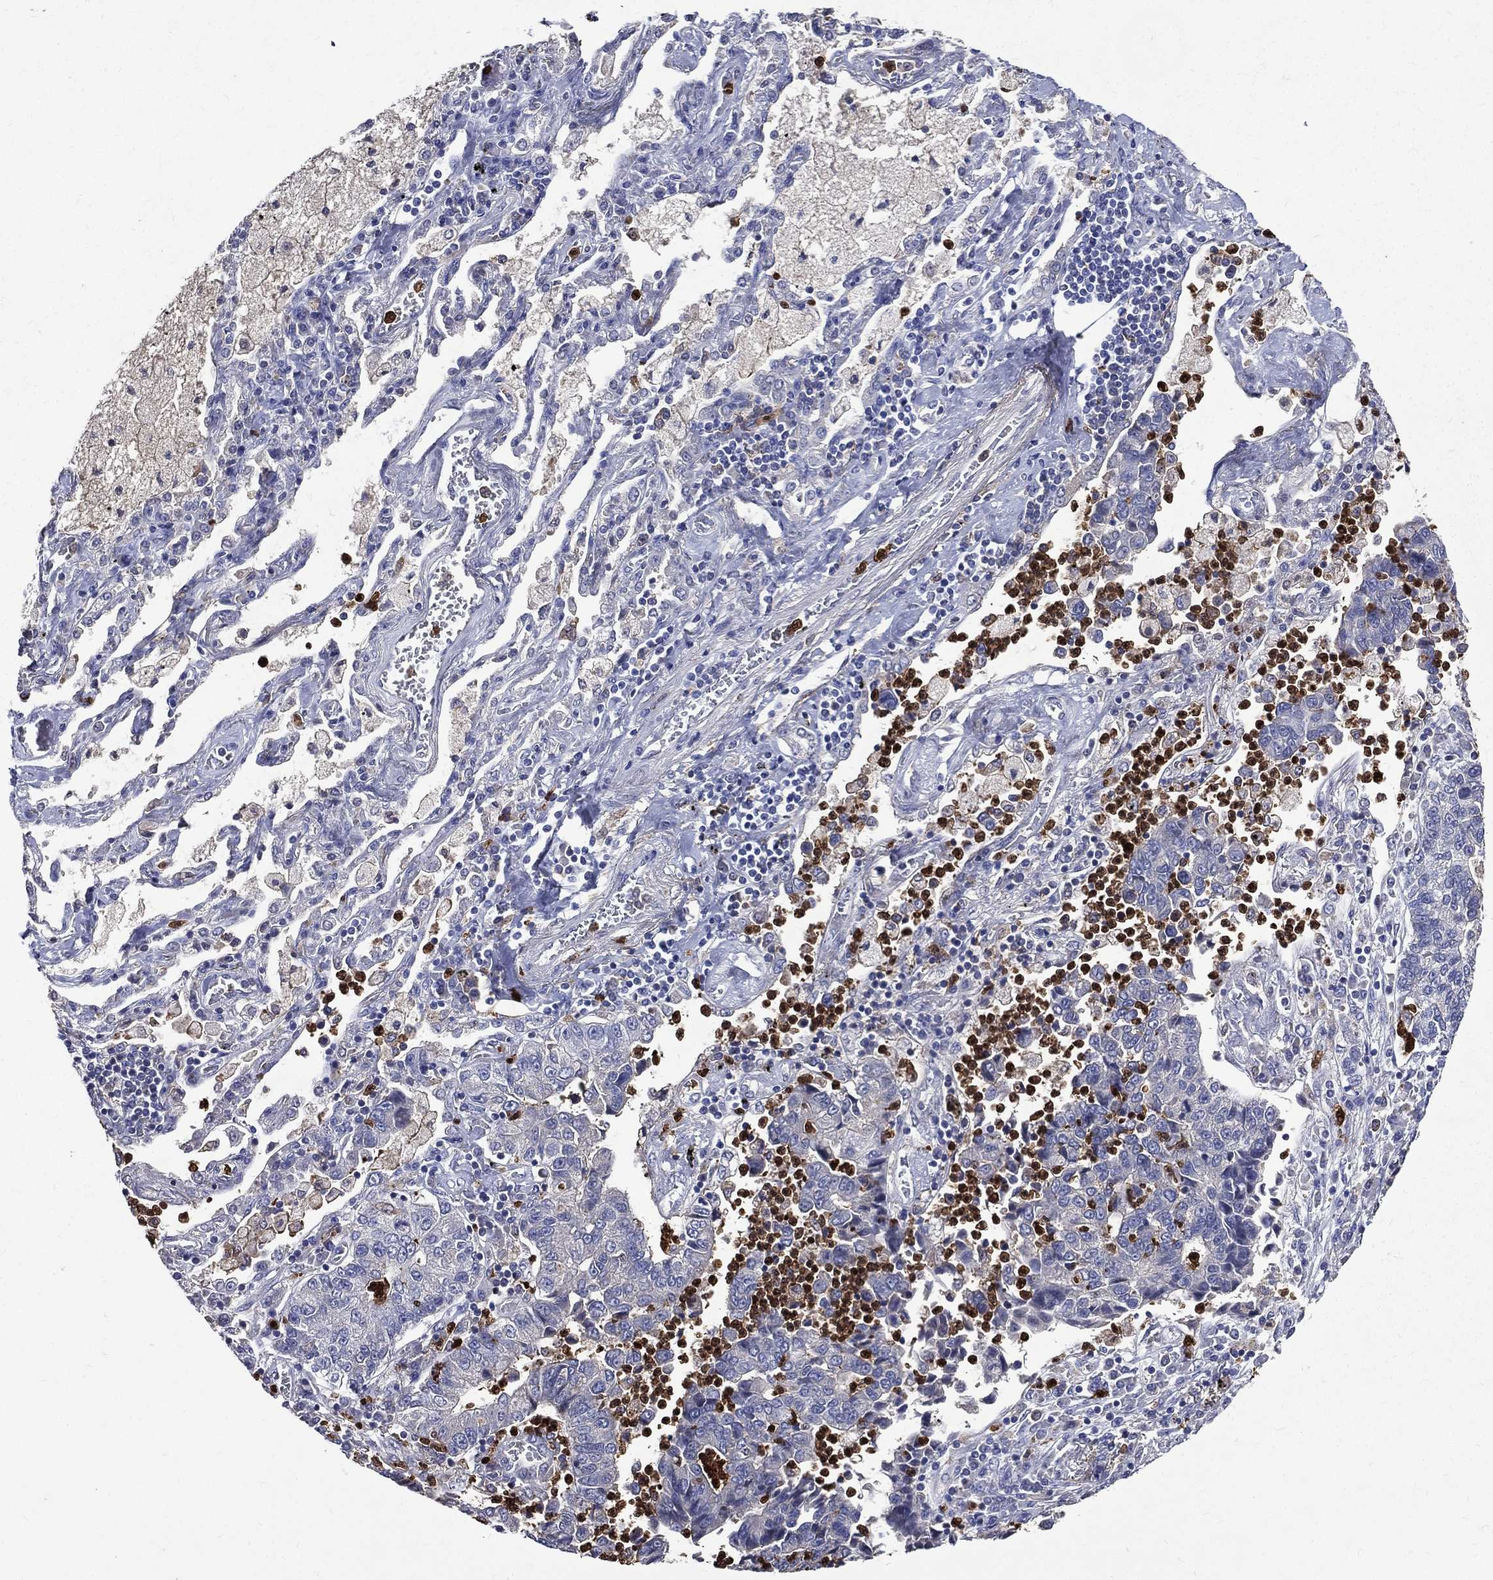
{"staining": {"intensity": "negative", "quantity": "none", "location": "none"}, "tissue": "lung cancer", "cell_type": "Tumor cells", "image_type": "cancer", "snomed": [{"axis": "morphology", "description": "Adenocarcinoma, NOS"}, {"axis": "topography", "description": "Lung"}], "caption": "Histopathology image shows no protein expression in tumor cells of adenocarcinoma (lung) tissue.", "gene": "GPR171", "patient": {"sex": "female", "age": 57}}